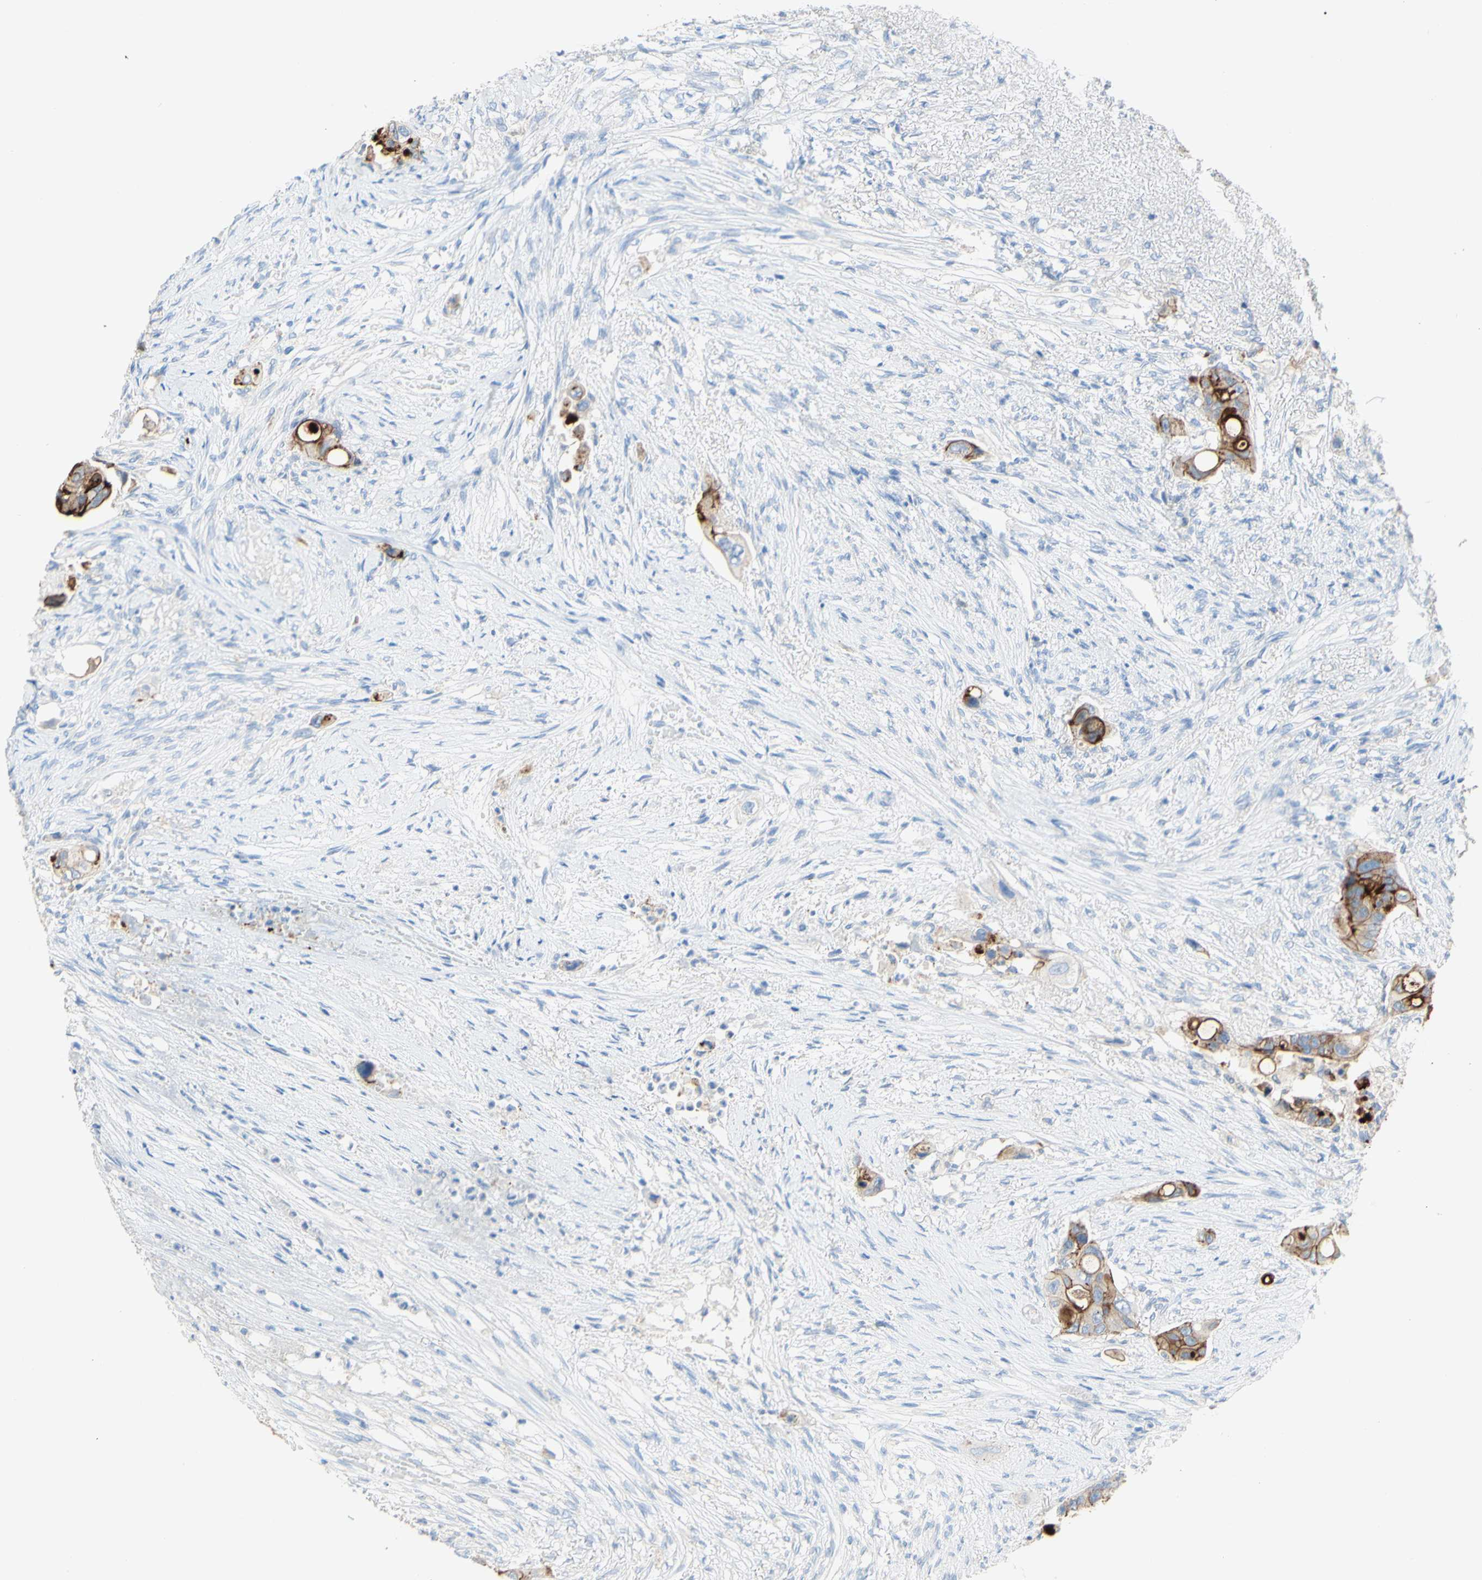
{"staining": {"intensity": "strong", "quantity": ">75%", "location": "cytoplasmic/membranous"}, "tissue": "colorectal cancer", "cell_type": "Tumor cells", "image_type": "cancer", "snomed": [{"axis": "morphology", "description": "Adenocarcinoma, NOS"}, {"axis": "topography", "description": "Colon"}], "caption": "An image of human colorectal cancer stained for a protein reveals strong cytoplasmic/membranous brown staining in tumor cells.", "gene": "DSC2", "patient": {"sex": "female", "age": 57}}